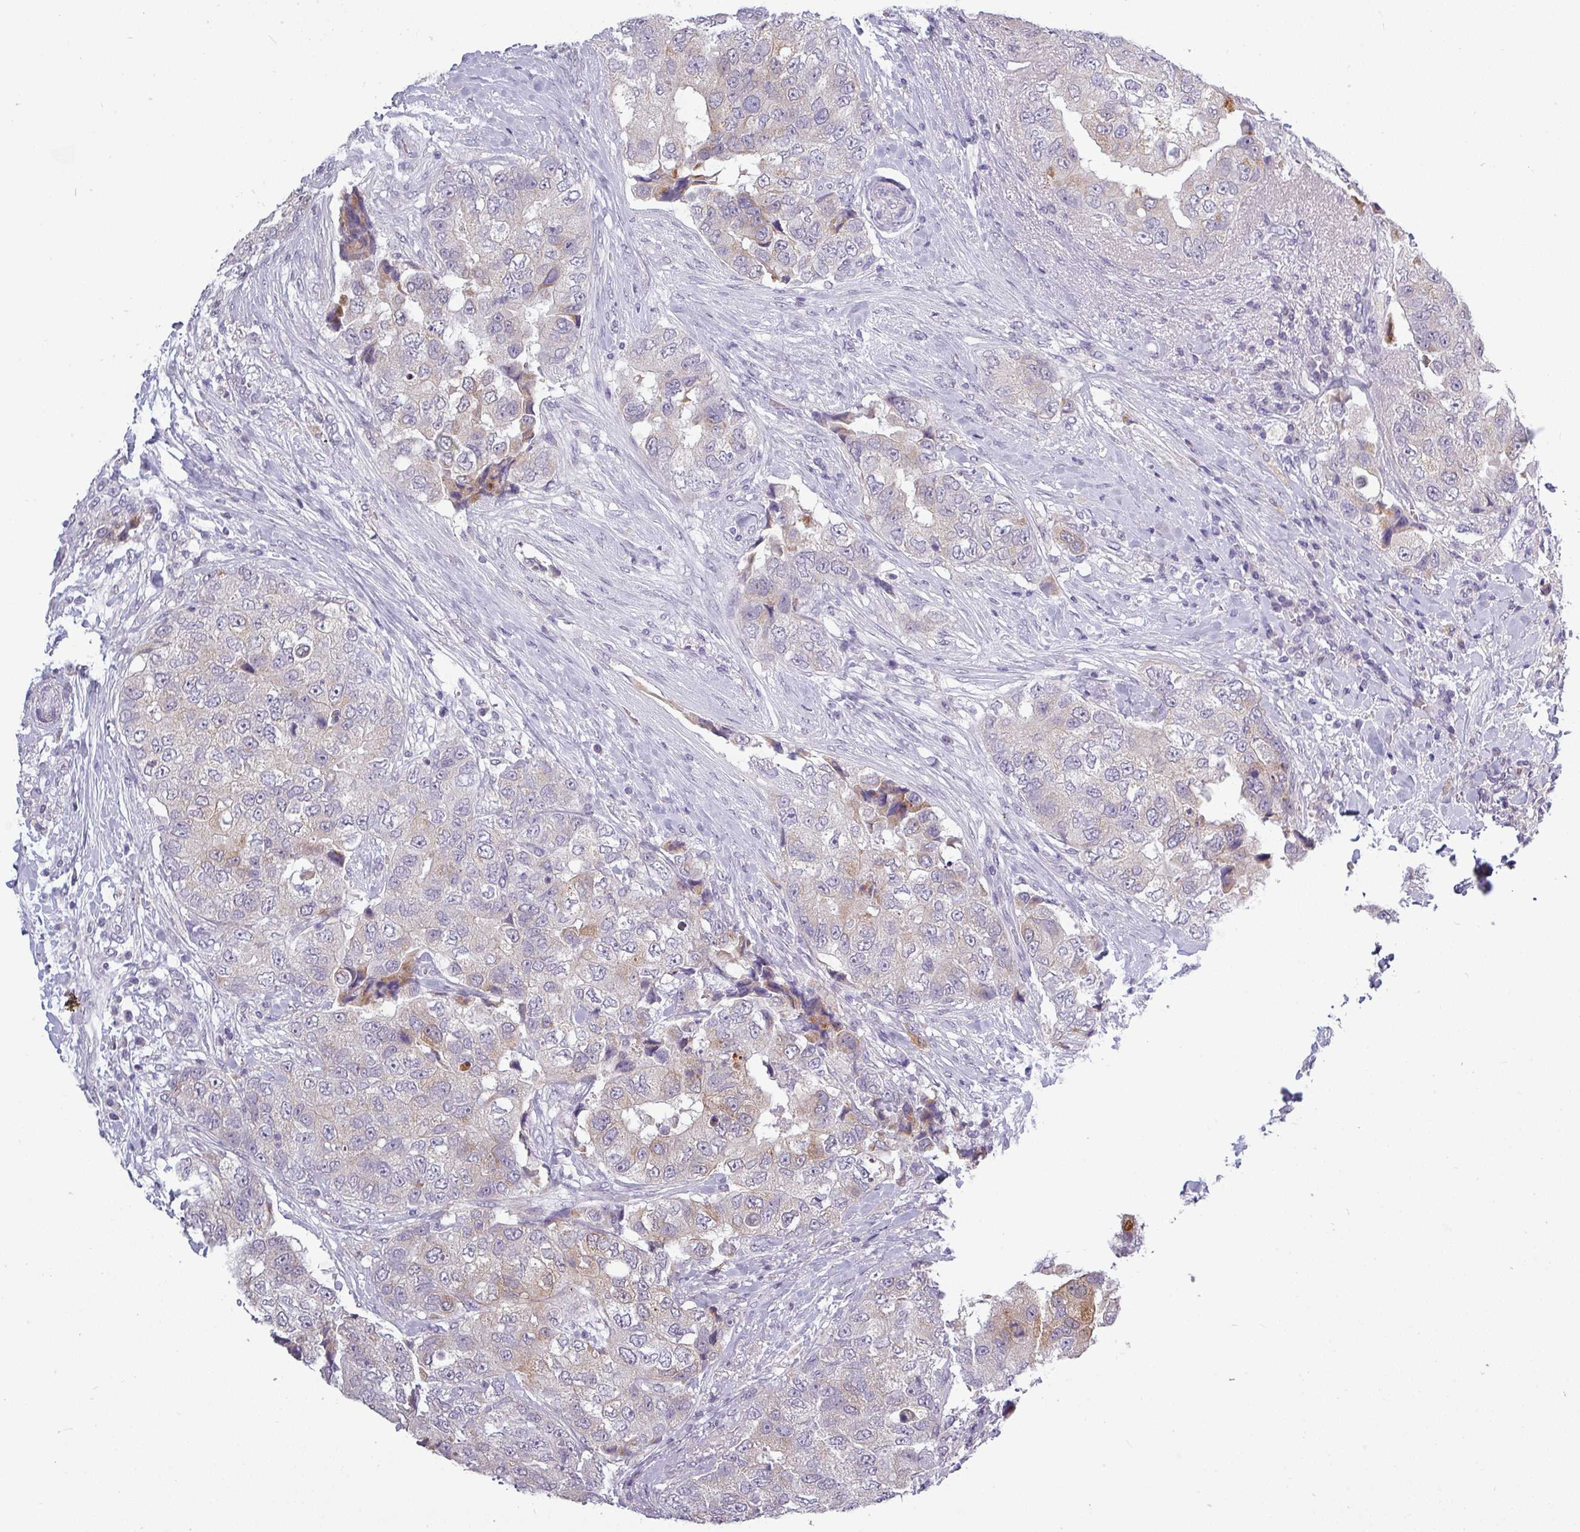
{"staining": {"intensity": "moderate", "quantity": "<25%", "location": "cytoplasmic/membranous"}, "tissue": "breast cancer", "cell_type": "Tumor cells", "image_type": "cancer", "snomed": [{"axis": "morphology", "description": "Normal tissue, NOS"}, {"axis": "morphology", "description": "Duct carcinoma"}, {"axis": "topography", "description": "Breast"}], "caption": "Immunohistochemistry image of human breast infiltrating ductal carcinoma stained for a protein (brown), which demonstrates low levels of moderate cytoplasmic/membranous positivity in approximately <25% of tumor cells.", "gene": "SLC26A9", "patient": {"sex": "female", "age": 62}}